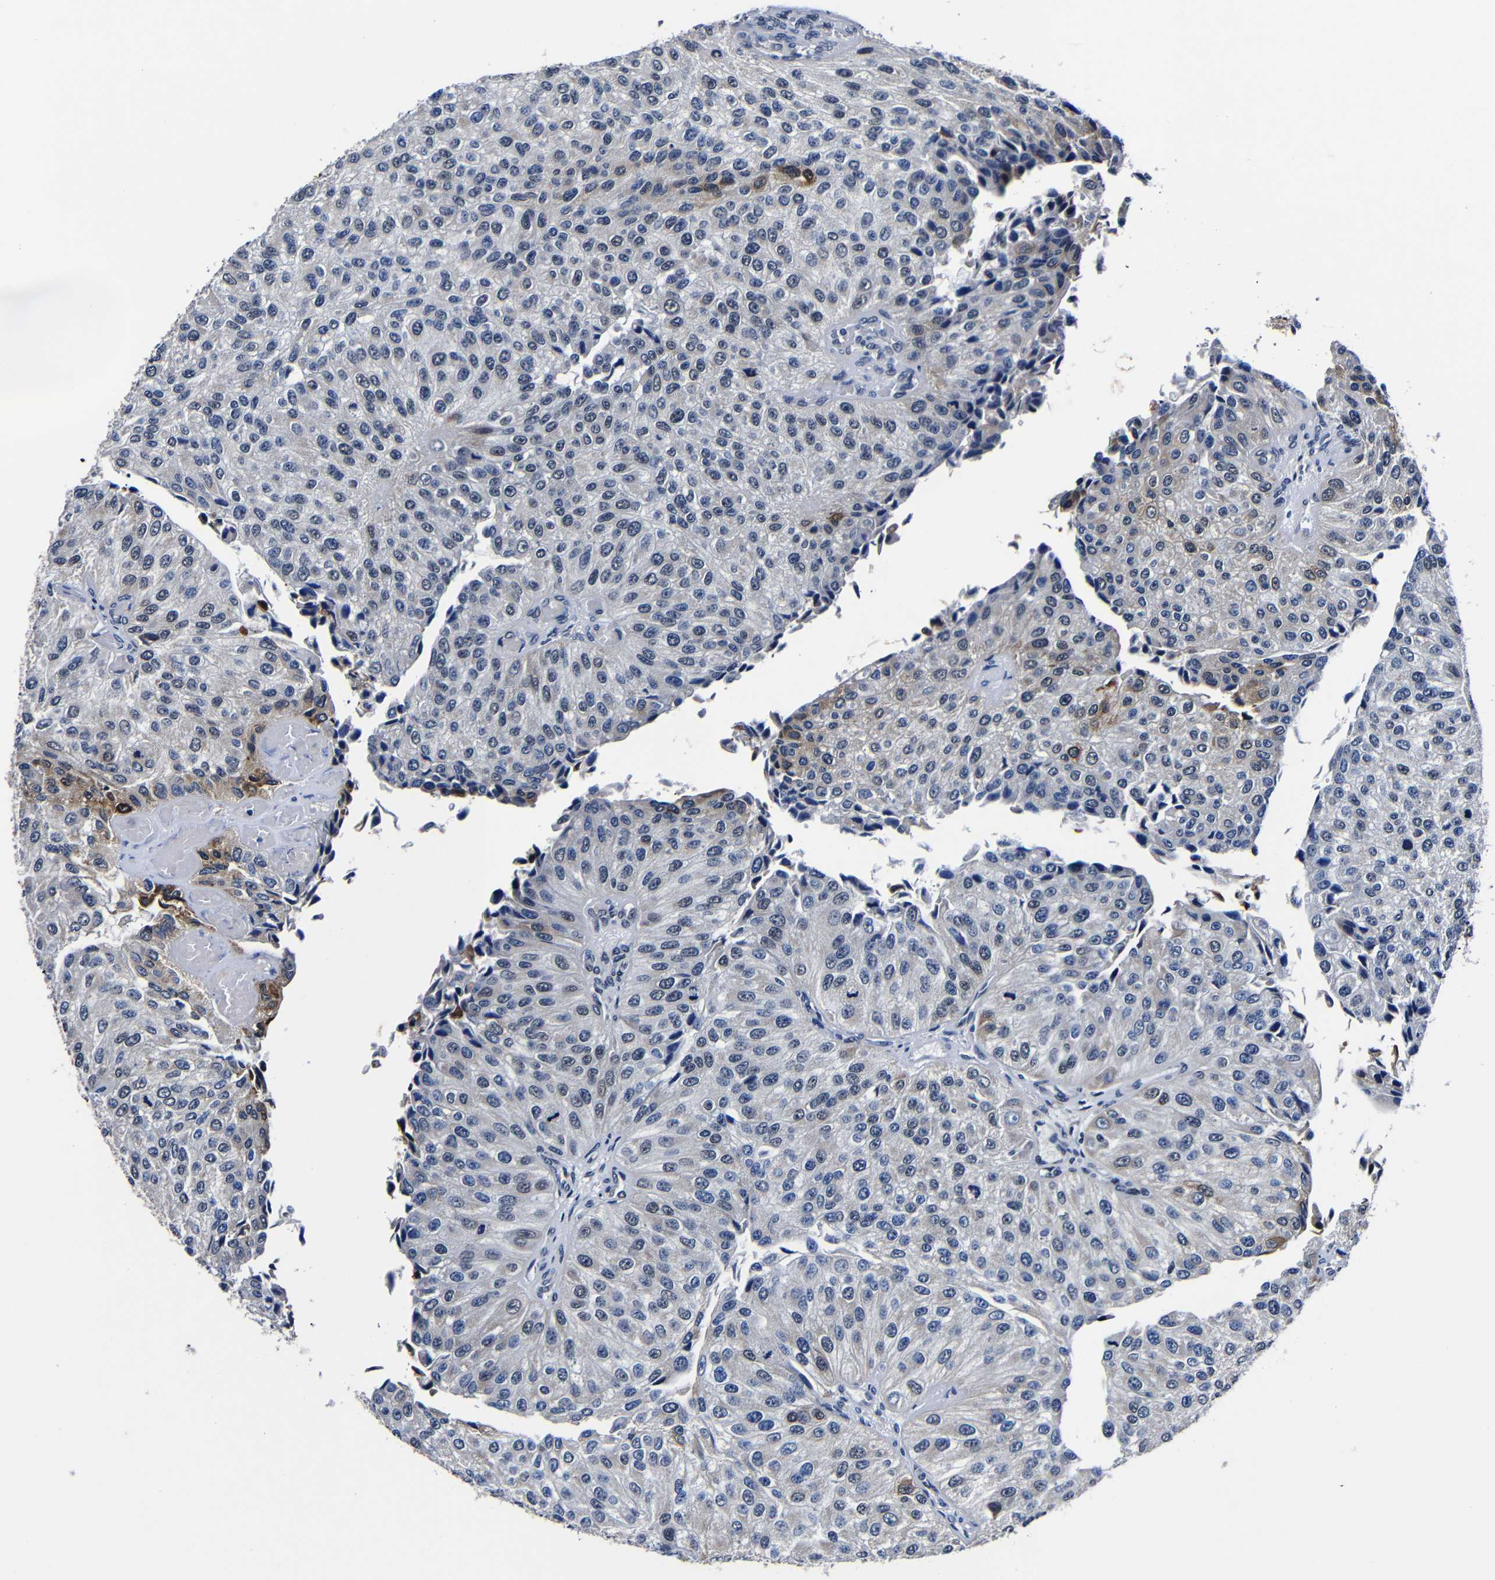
{"staining": {"intensity": "weak", "quantity": "<25%", "location": "cytoplasmic/membranous"}, "tissue": "urothelial cancer", "cell_type": "Tumor cells", "image_type": "cancer", "snomed": [{"axis": "morphology", "description": "Urothelial carcinoma, High grade"}, {"axis": "topography", "description": "Kidney"}, {"axis": "topography", "description": "Urinary bladder"}], "caption": "Immunohistochemistry of urothelial carcinoma (high-grade) exhibits no staining in tumor cells.", "gene": "DEPP1", "patient": {"sex": "male", "age": 77}}